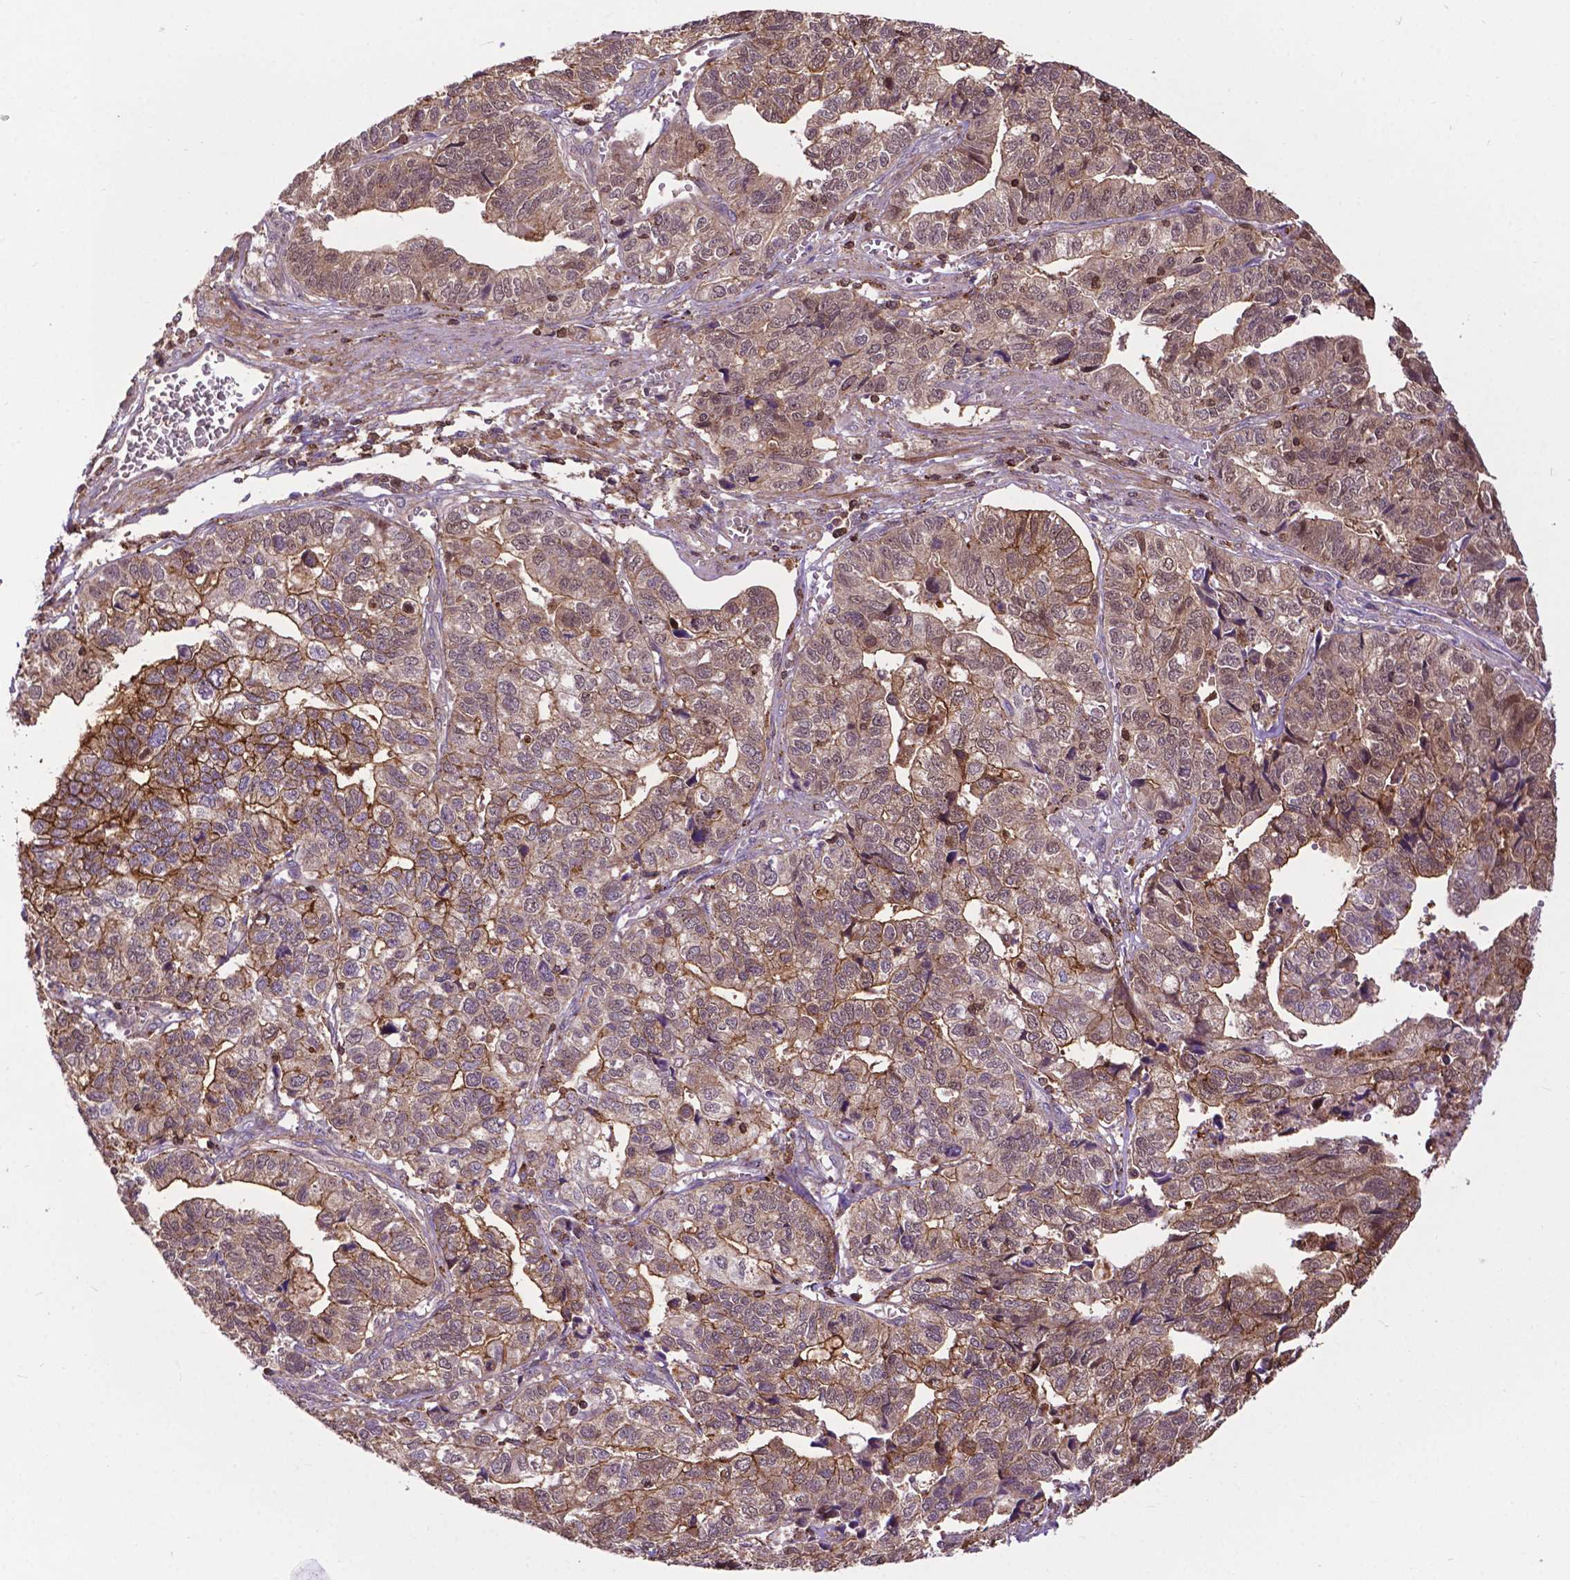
{"staining": {"intensity": "moderate", "quantity": ">75%", "location": "cytoplasmic/membranous"}, "tissue": "stomach cancer", "cell_type": "Tumor cells", "image_type": "cancer", "snomed": [{"axis": "morphology", "description": "Adenocarcinoma, NOS"}, {"axis": "topography", "description": "Stomach, upper"}], "caption": "Stomach cancer tissue displays moderate cytoplasmic/membranous expression in about >75% of tumor cells (Stains: DAB (3,3'-diaminobenzidine) in brown, nuclei in blue, Microscopy: brightfield microscopy at high magnification).", "gene": "CHMP4A", "patient": {"sex": "female", "age": 67}}